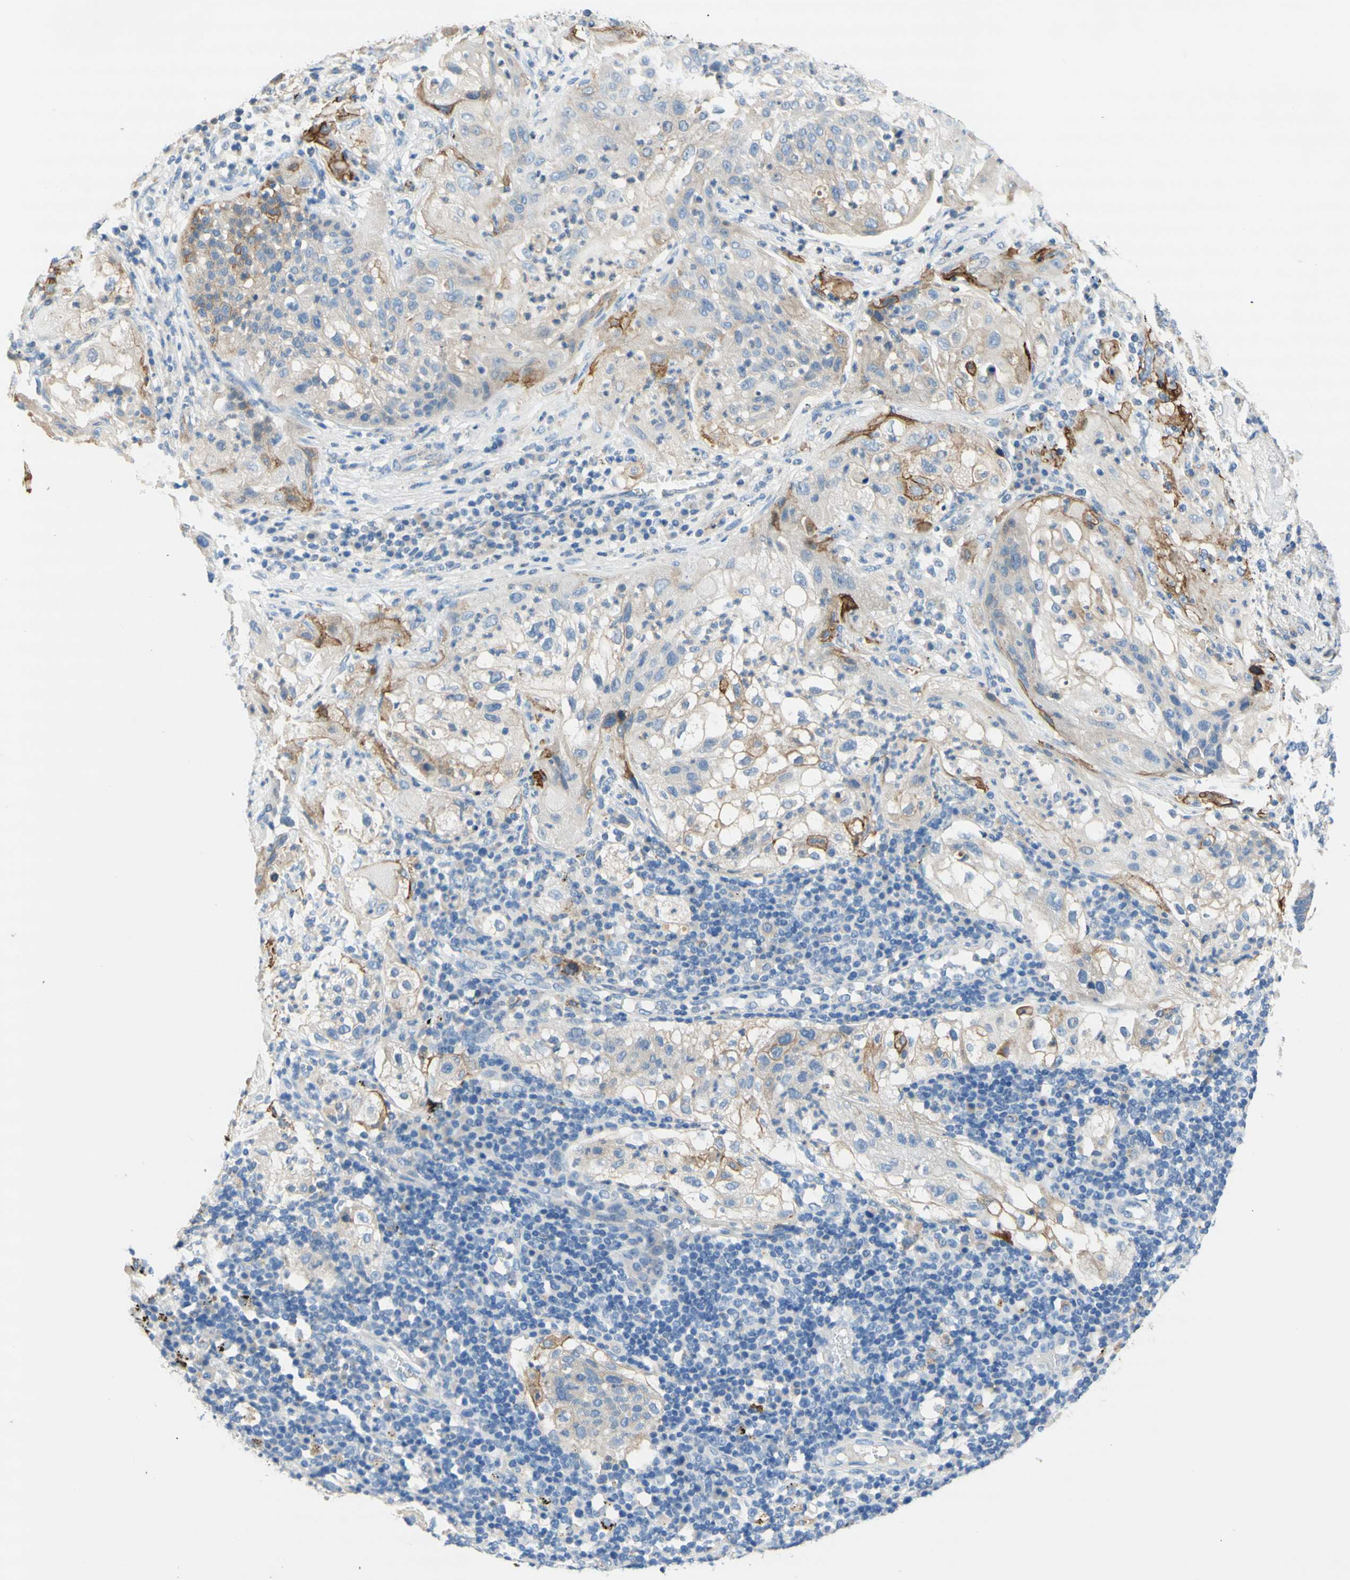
{"staining": {"intensity": "moderate", "quantity": "<25%", "location": "cytoplasmic/membranous"}, "tissue": "lung cancer", "cell_type": "Tumor cells", "image_type": "cancer", "snomed": [{"axis": "morphology", "description": "Inflammation, NOS"}, {"axis": "morphology", "description": "Squamous cell carcinoma, NOS"}, {"axis": "topography", "description": "Lymph node"}, {"axis": "topography", "description": "Soft tissue"}, {"axis": "topography", "description": "Lung"}], "caption": "Human lung cancer stained for a protein (brown) exhibits moderate cytoplasmic/membranous positive staining in about <25% of tumor cells.", "gene": "F3", "patient": {"sex": "male", "age": 66}}